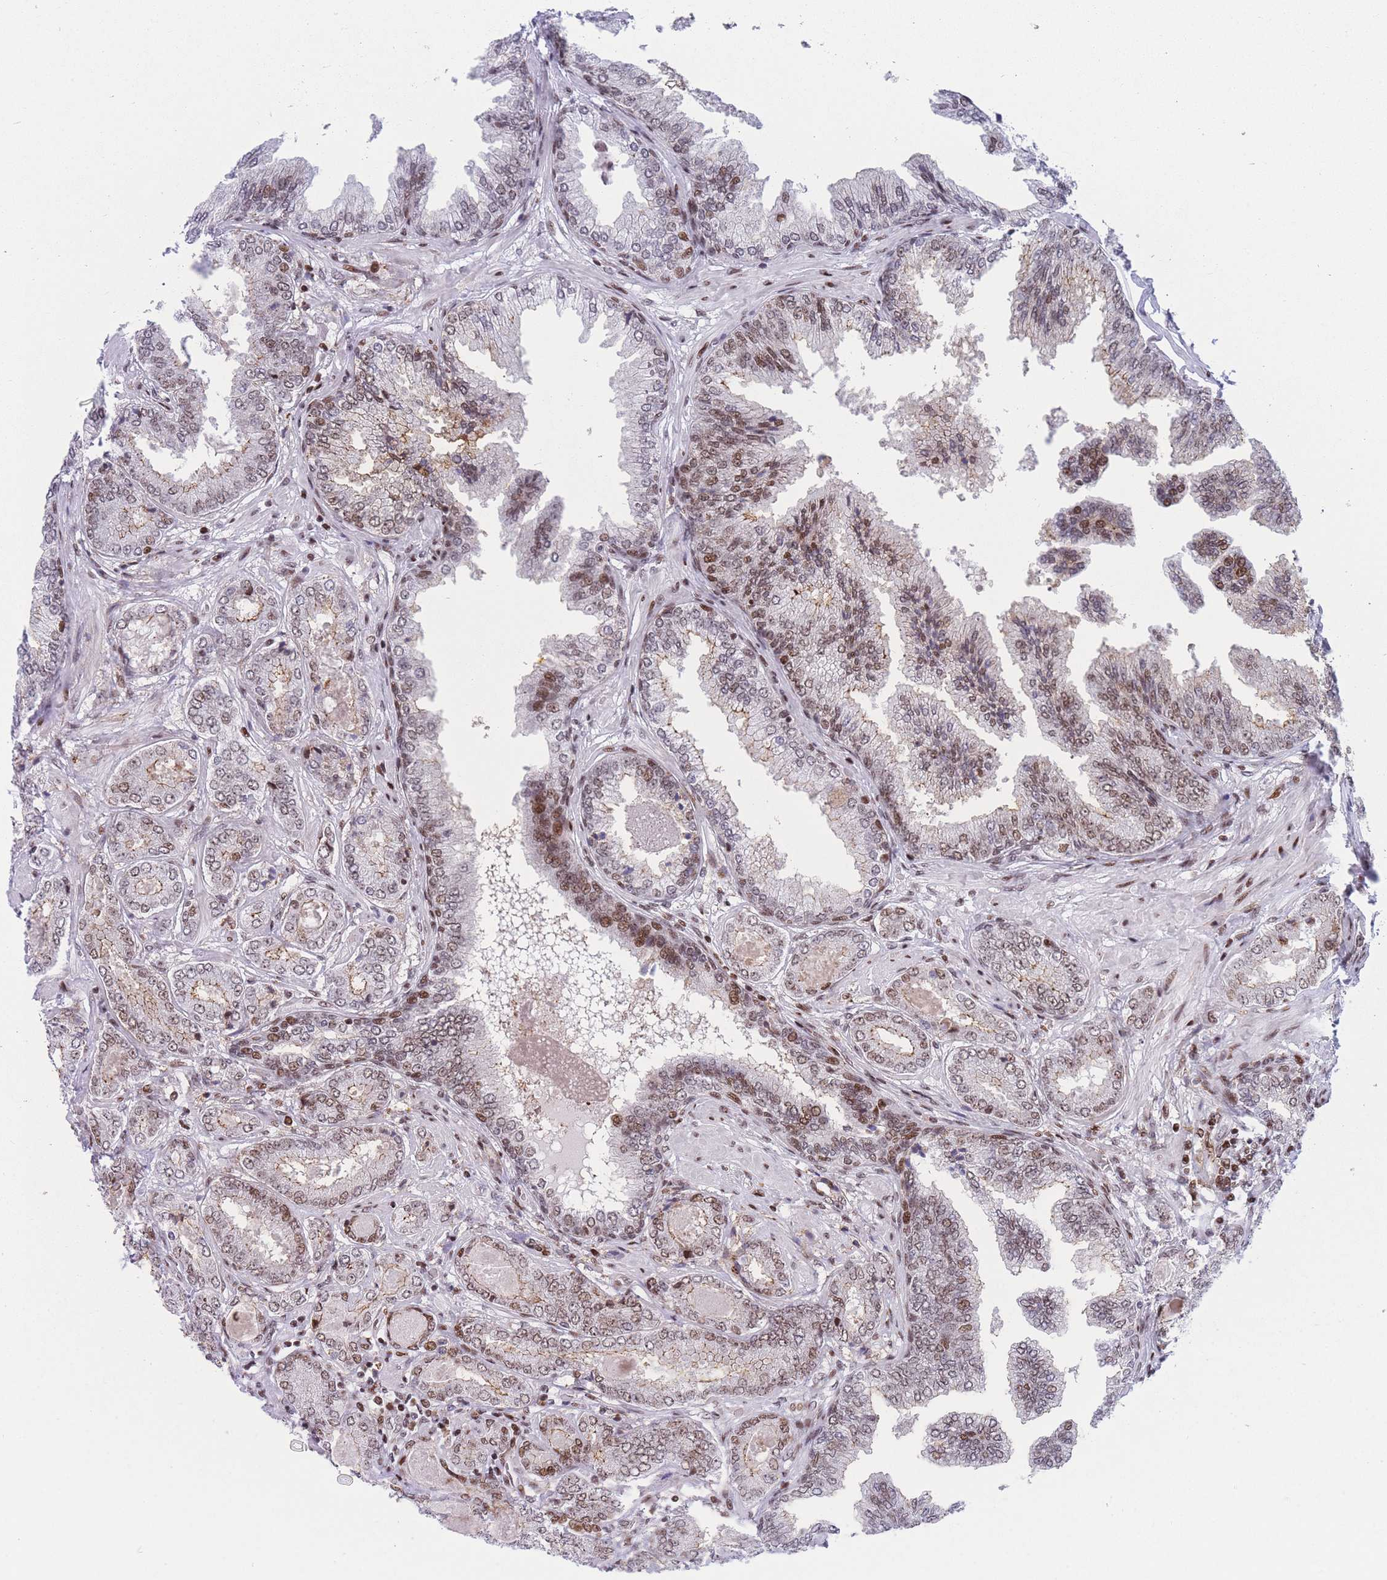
{"staining": {"intensity": "moderate", "quantity": "25%-75%", "location": "nuclear"}, "tissue": "prostate cancer", "cell_type": "Tumor cells", "image_type": "cancer", "snomed": [{"axis": "morphology", "description": "Adenocarcinoma, Low grade"}, {"axis": "topography", "description": "Prostate"}], "caption": "A brown stain highlights moderate nuclear staining of a protein in prostate cancer (adenocarcinoma (low-grade)) tumor cells.", "gene": "DNAJC3", "patient": {"sex": "male", "age": 63}}